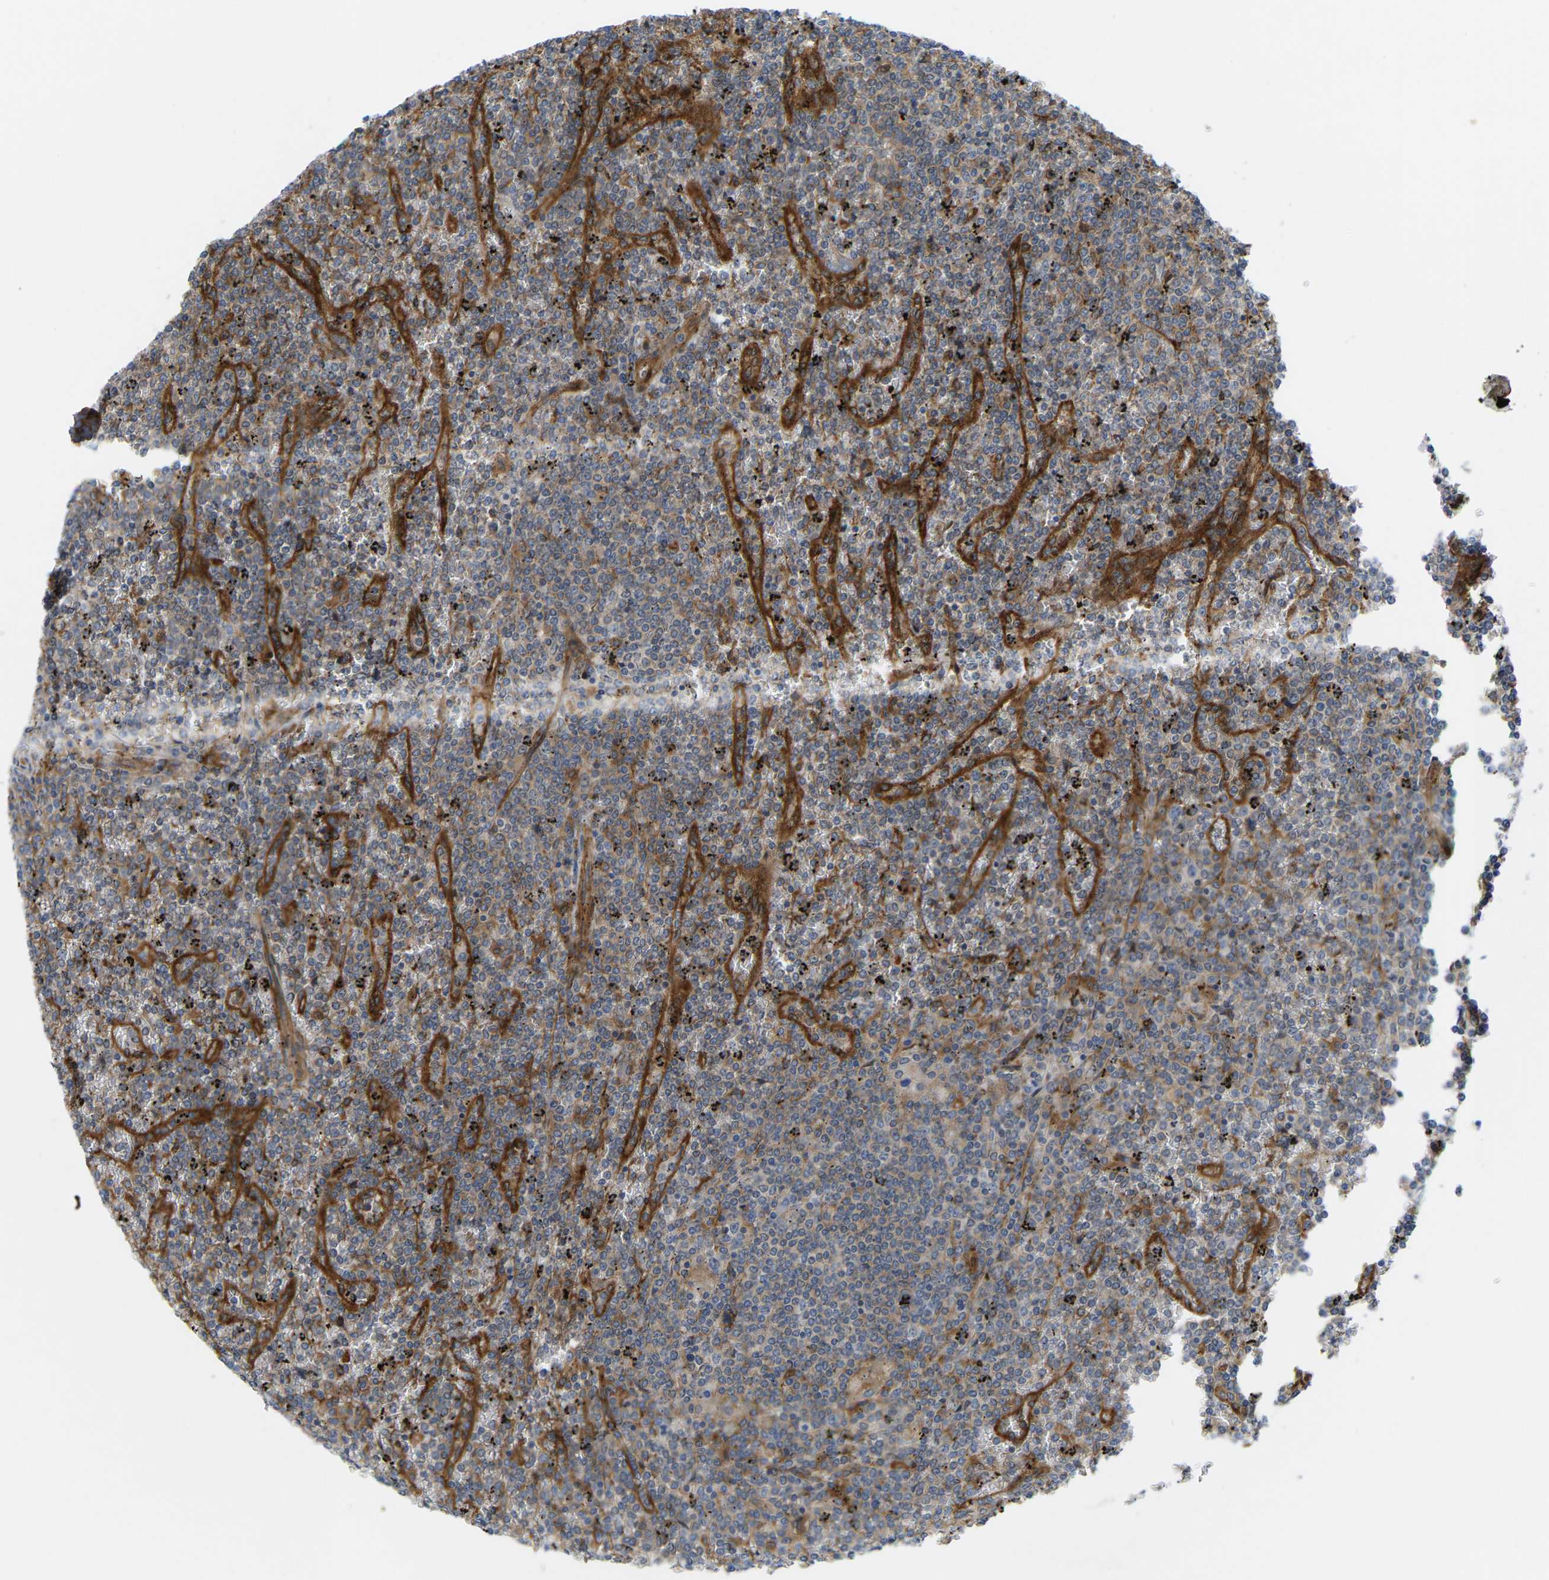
{"staining": {"intensity": "moderate", "quantity": "<25%", "location": "cytoplasmic/membranous"}, "tissue": "lymphoma", "cell_type": "Tumor cells", "image_type": "cancer", "snomed": [{"axis": "morphology", "description": "Malignant lymphoma, non-Hodgkin's type, Low grade"}, {"axis": "topography", "description": "Spleen"}], "caption": "The immunohistochemical stain highlights moderate cytoplasmic/membranous positivity in tumor cells of low-grade malignant lymphoma, non-Hodgkin's type tissue. Ihc stains the protein of interest in brown and the nuclei are stained blue.", "gene": "PICALM", "patient": {"sex": "female", "age": 19}}